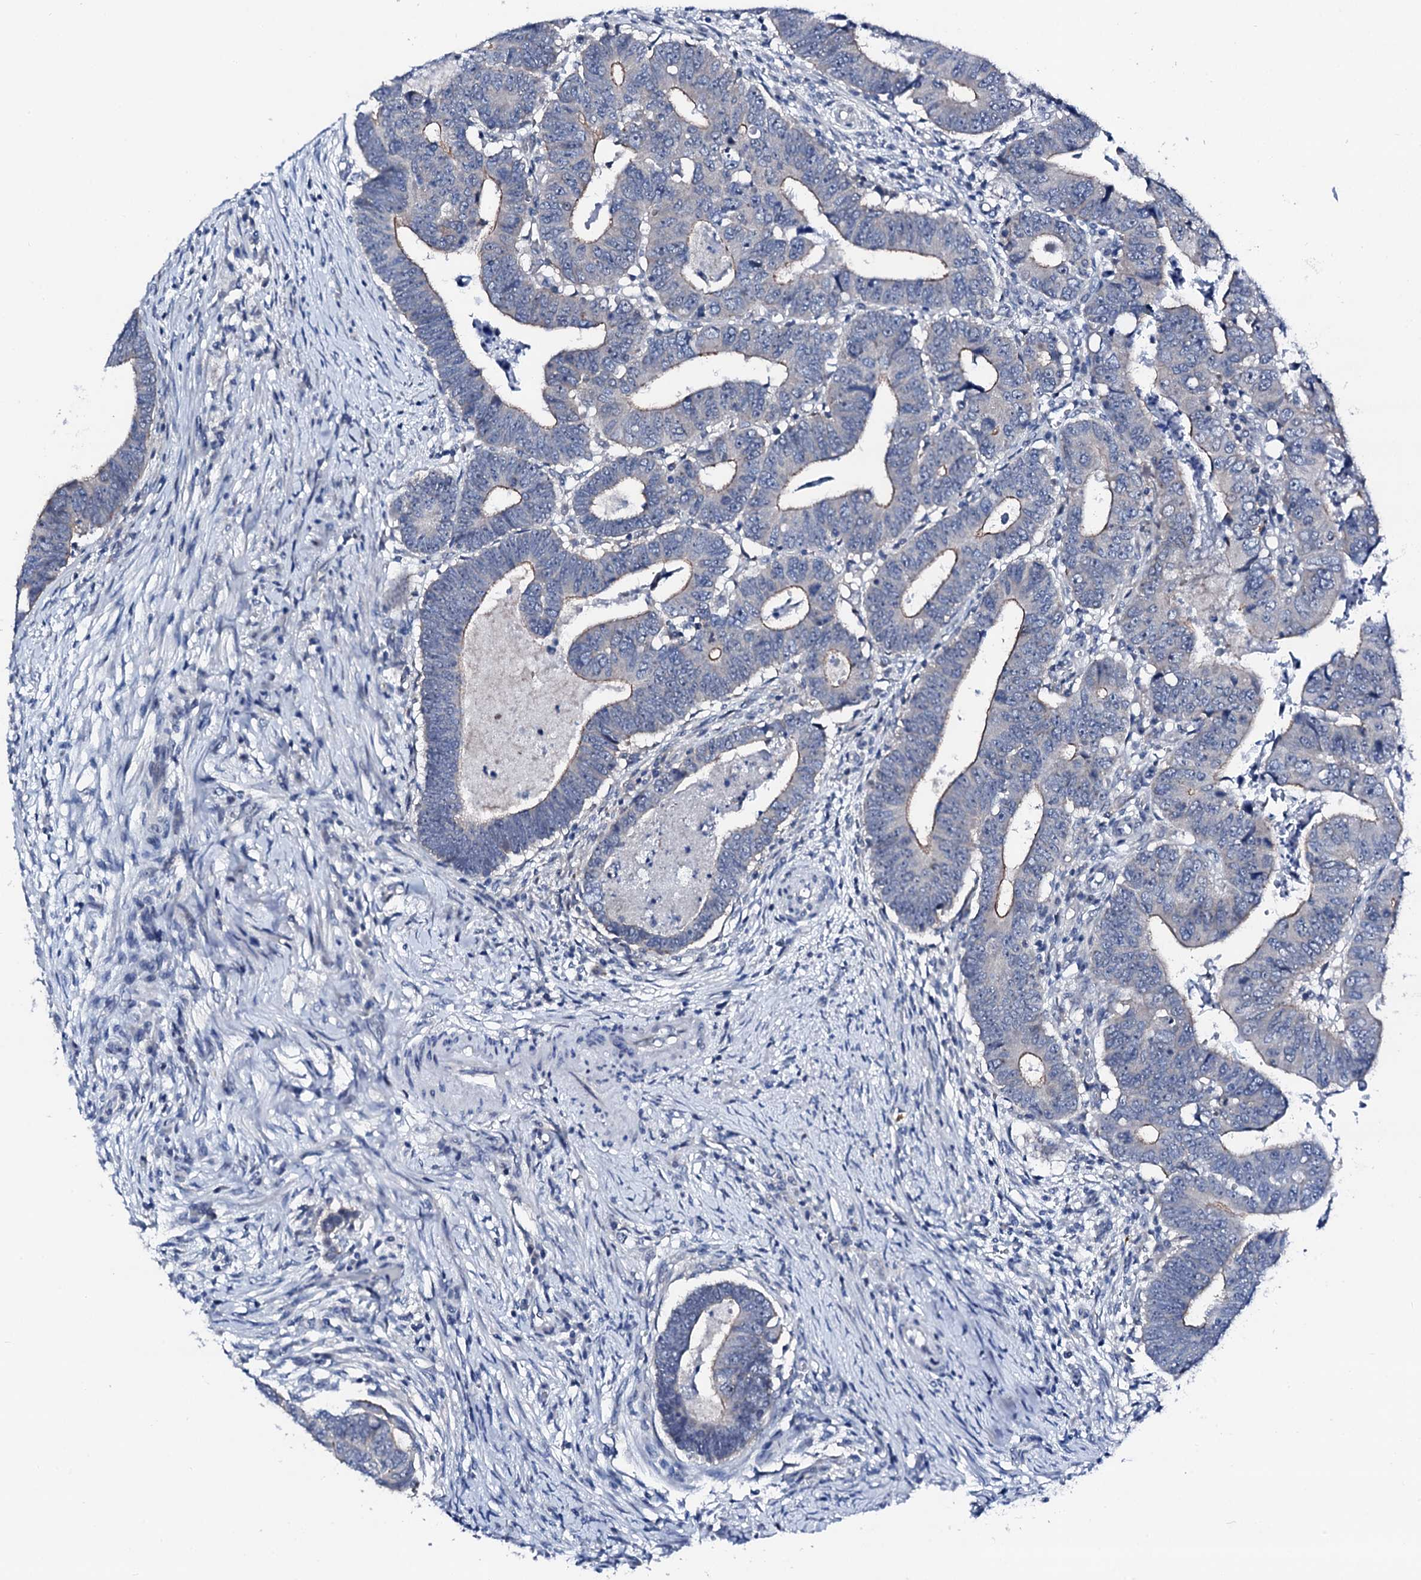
{"staining": {"intensity": "negative", "quantity": "none", "location": "none"}, "tissue": "colorectal cancer", "cell_type": "Tumor cells", "image_type": "cancer", "snomed": [{"axis": "morphology", "description": "Normal tissue, NOS"}, {"axis": "morphology", "description": "Adenocarcinoma, NOS"}, {"axis": "topography", "description": "Rectum"}], "caption": "There is no significant positivity in tumor cells of colorectal adenocarcinoma.", "gene": "TRAFD1", "patient": {"sex": "female", "age": 65}}